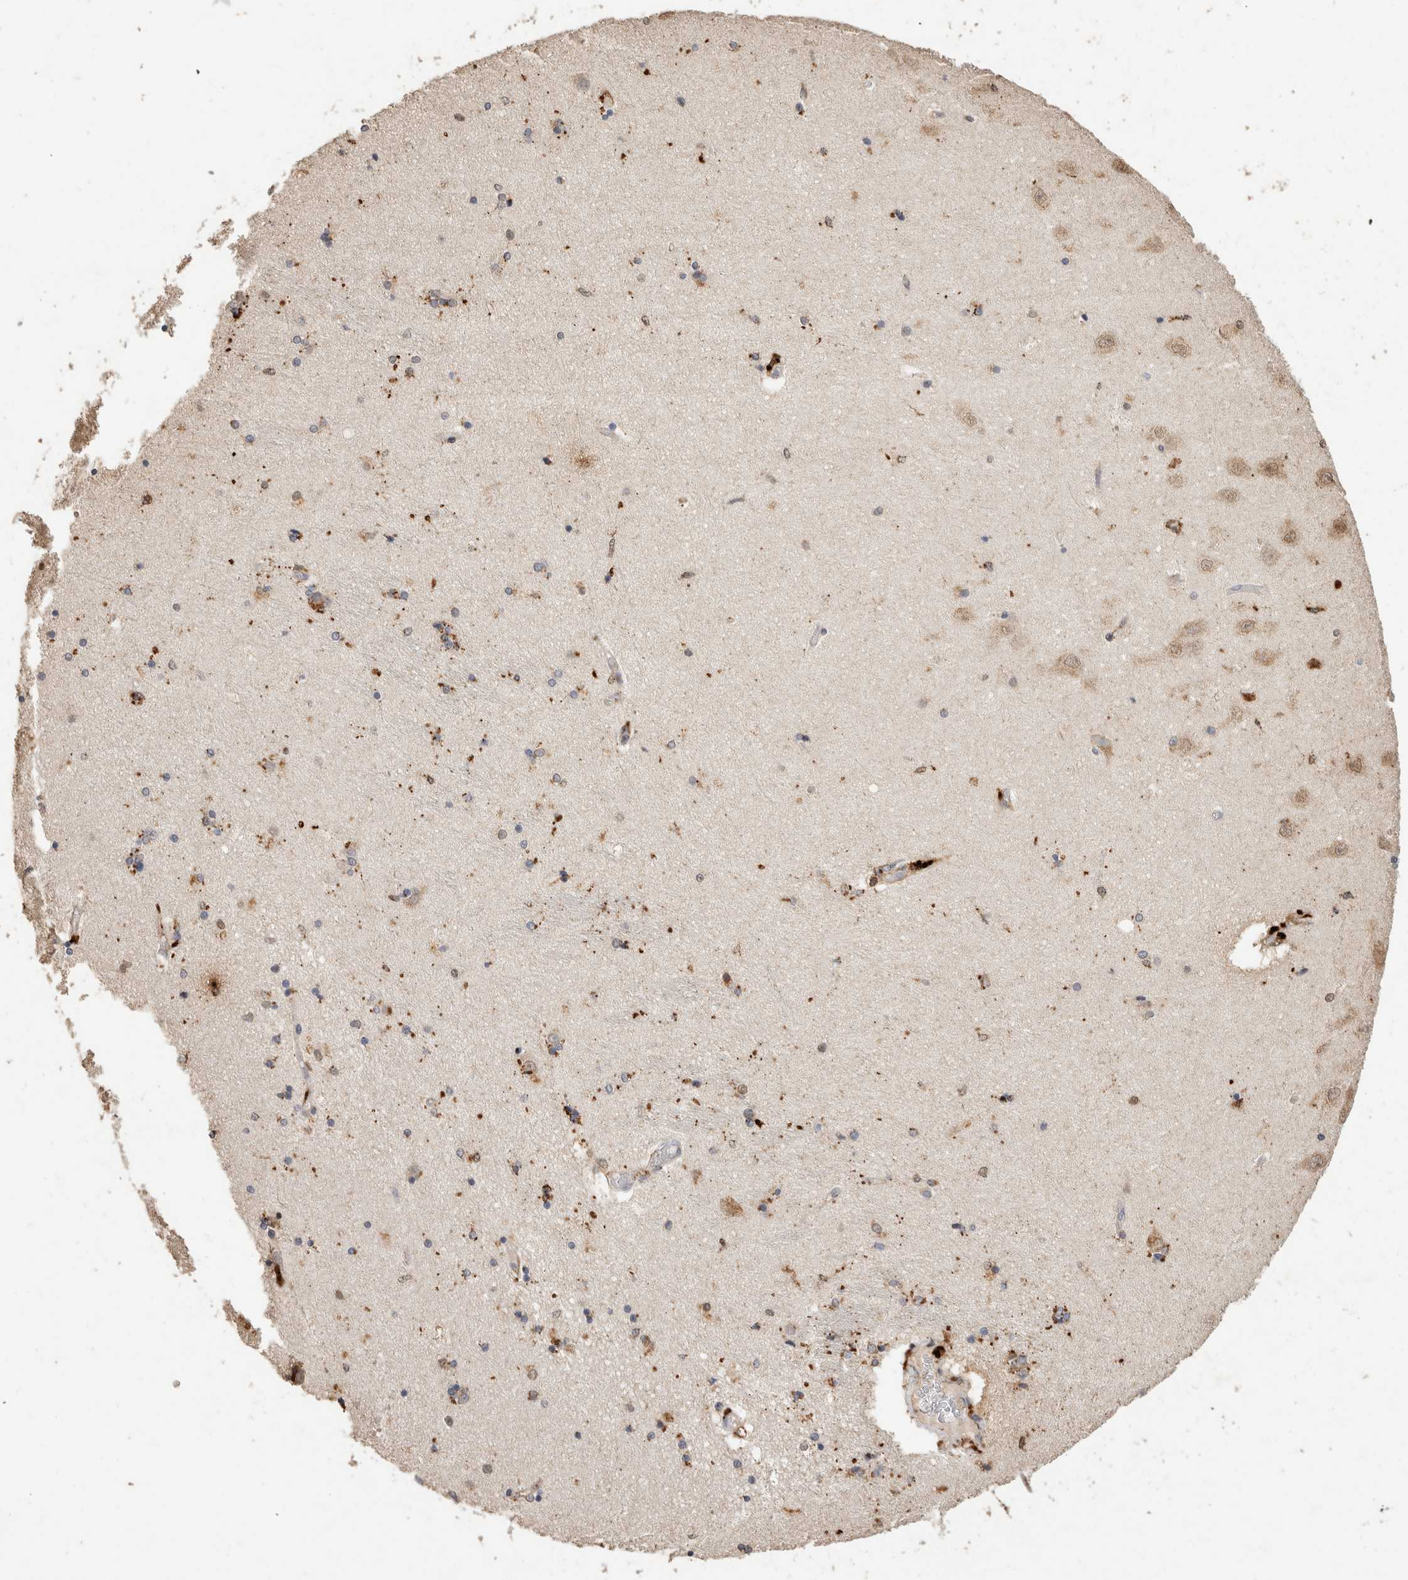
{"staining": {"intensity": "moderate", "quantity": "<25%", "location": "cytoplasmic/membranous,nuclear"}, "tissue": "hippocampus", "cell_type": "Glial cells", "image_type": "normal", "snomed": [{"axis": "morphology", "description": "Normal tissue, NOS"}, {"axis": "topography", "description": "Hippocampus"}], "caption": "Glial cells exhibit moderate cytoplasmic/membranous,nuclear expression in about <25% of cells in normal hippocampus.", "gene": "ARSA", "patient": {"sex": "female", "age": 54}}